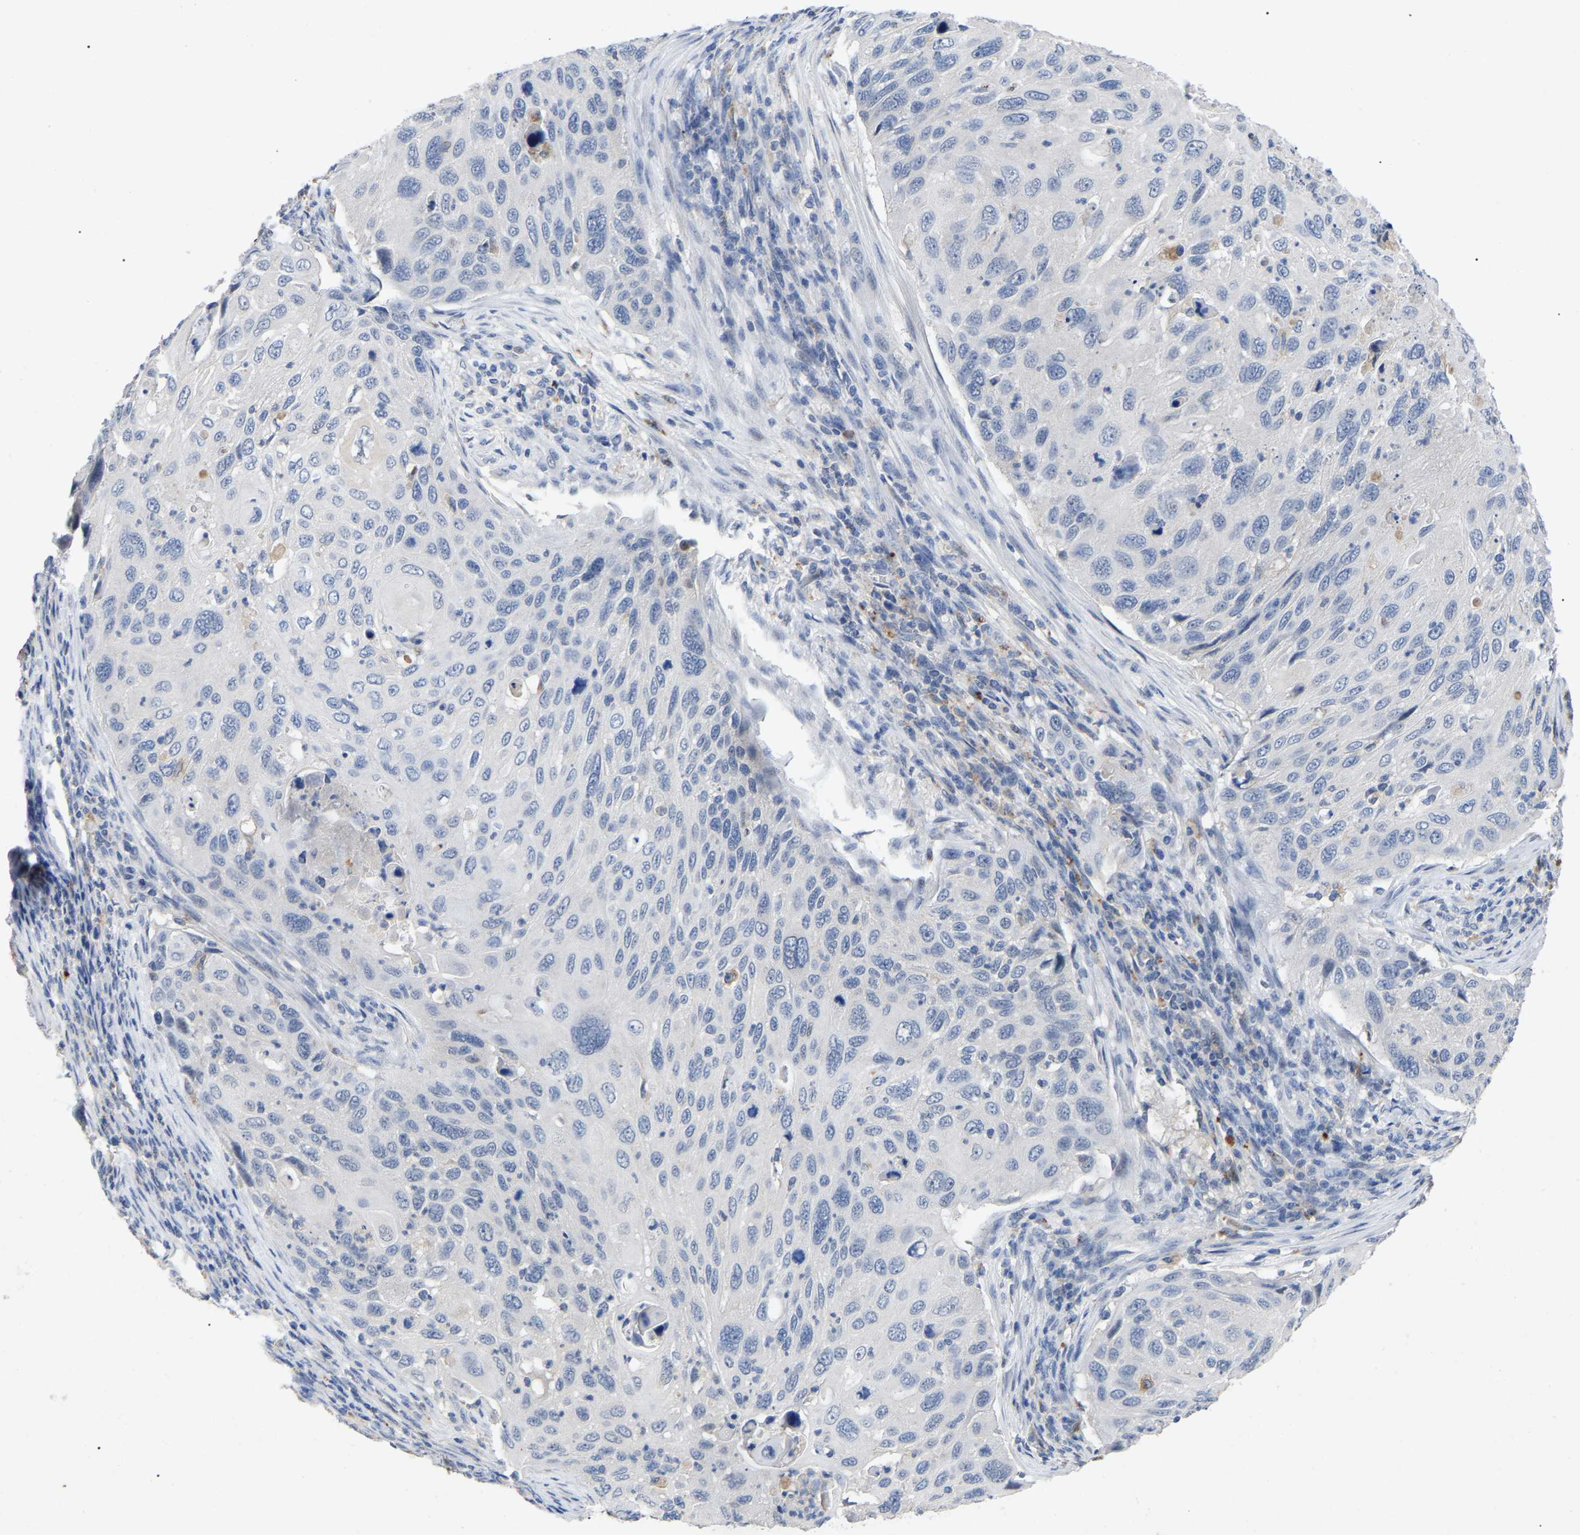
{"staining": {"intensity": "negative", "quantity": "none", "location": "none"}, "tissue": "cervical cancer", "cell_type": "Tumor cells", "image_type": "cancer", "snomed": [{"axis": "morphology", "description": "Squamous cell carcinoma, NOS"}, {"axis": "topography", "description": "Cervix"}], "caption": "Tumor cells show no significant expression in cervical squamous cell carcinoma. Brightfield microscopy of immunohistochemistry (IHC) stained with DAB (3,3'-diaminobenzidine) (brown) and hematoxylin (blue), captured at high magnification.", "gene": "SMPD2", "patient": {"sex": "female", "age": 70}}